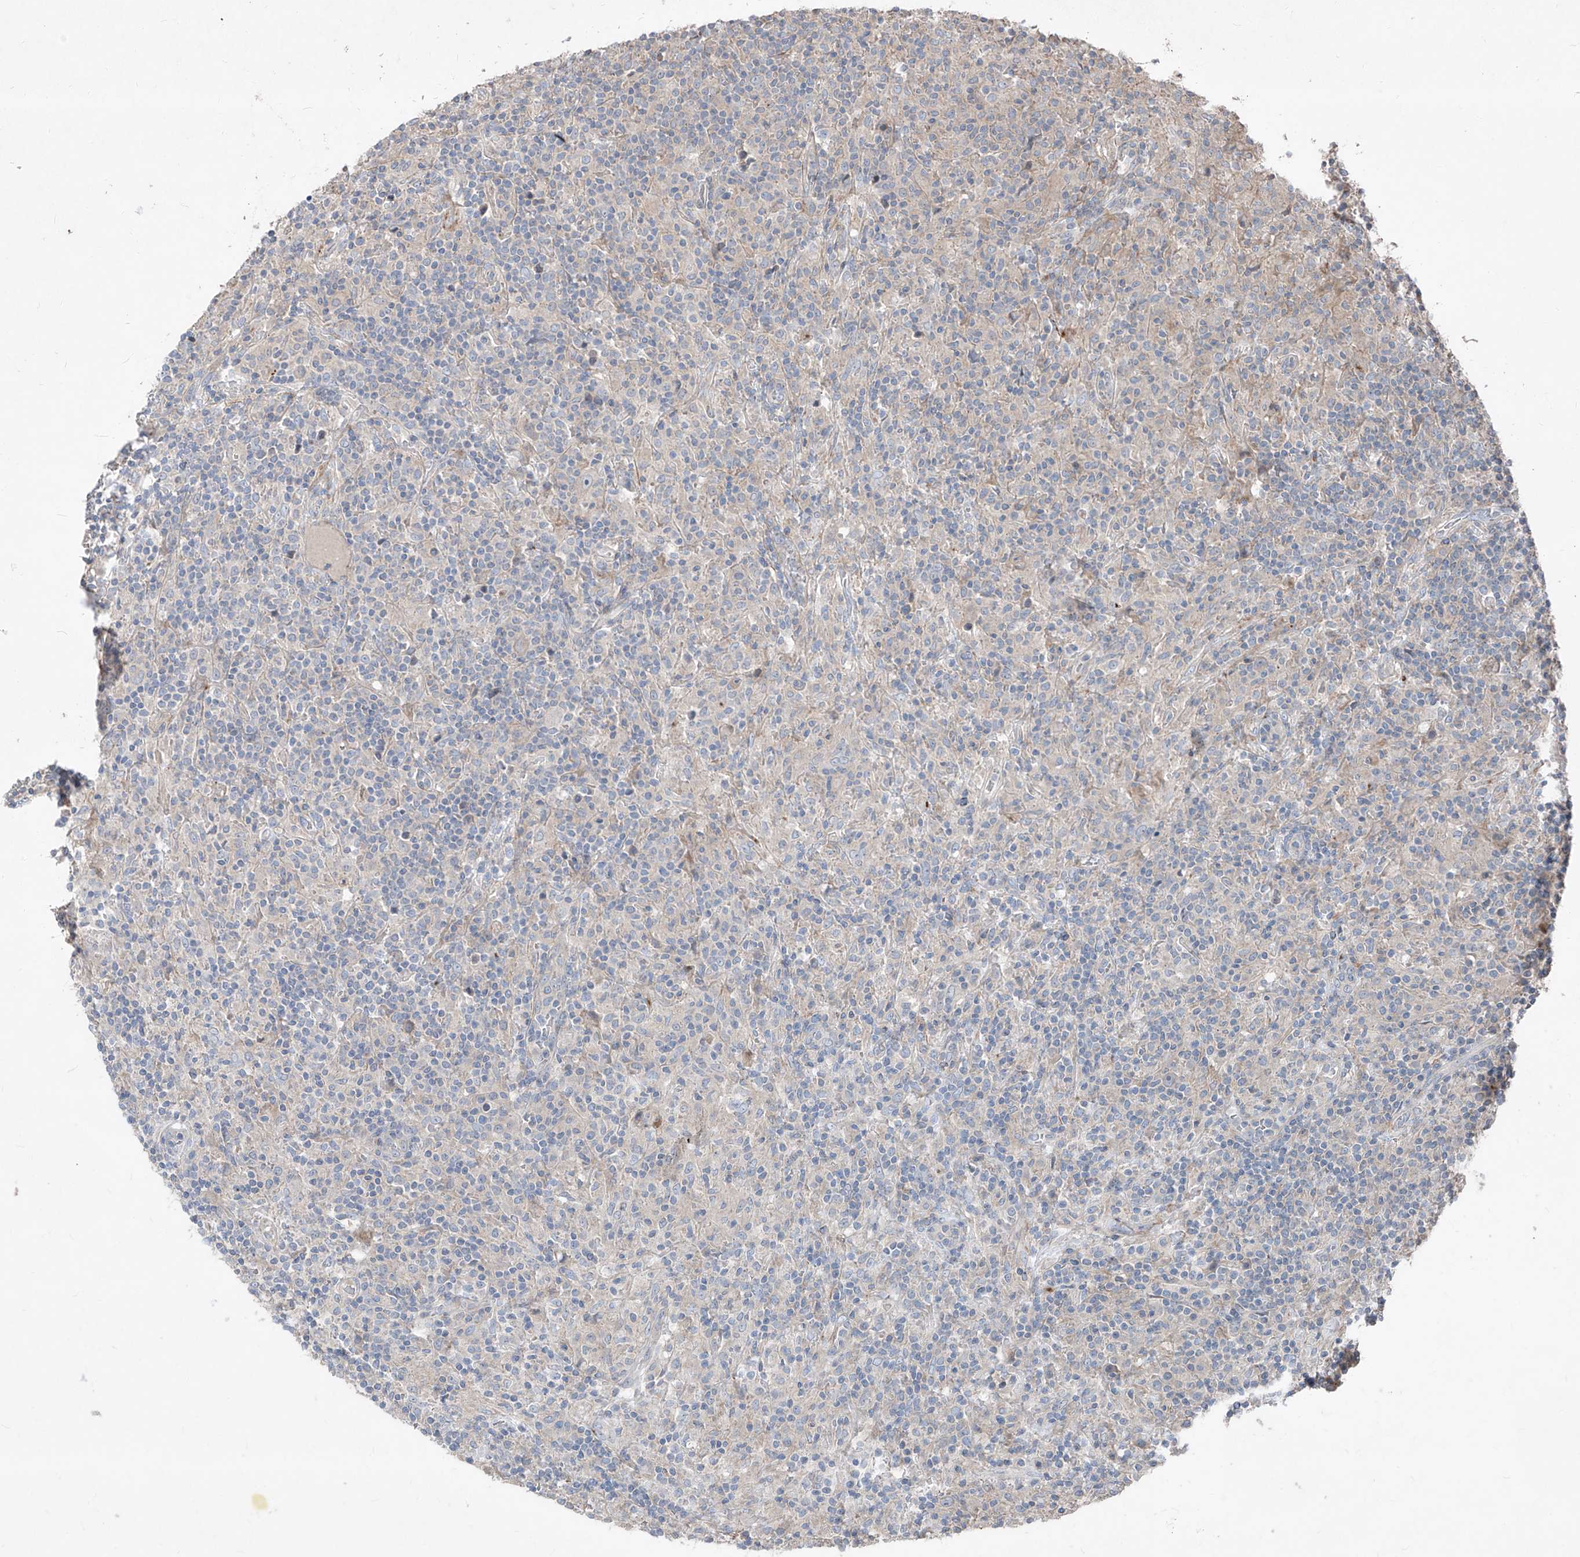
{"staining": {"intensity": "negative", "quantity": "none", "location": "none"}, "tissue": "lymphoma", "cell_type": "Tumor cells", "image_type": "cancer", "snomed": [{"axis": "morphology", "description": "Hodgkin's disease, NOS"}, {"axis": "topography", "description": "Lymph node"}], "caption": "Tumor cells show no significant protein expression in Hodgkin's disease.", "gene": "UFD1", "patient": {"sex": "male", "age": 70}}